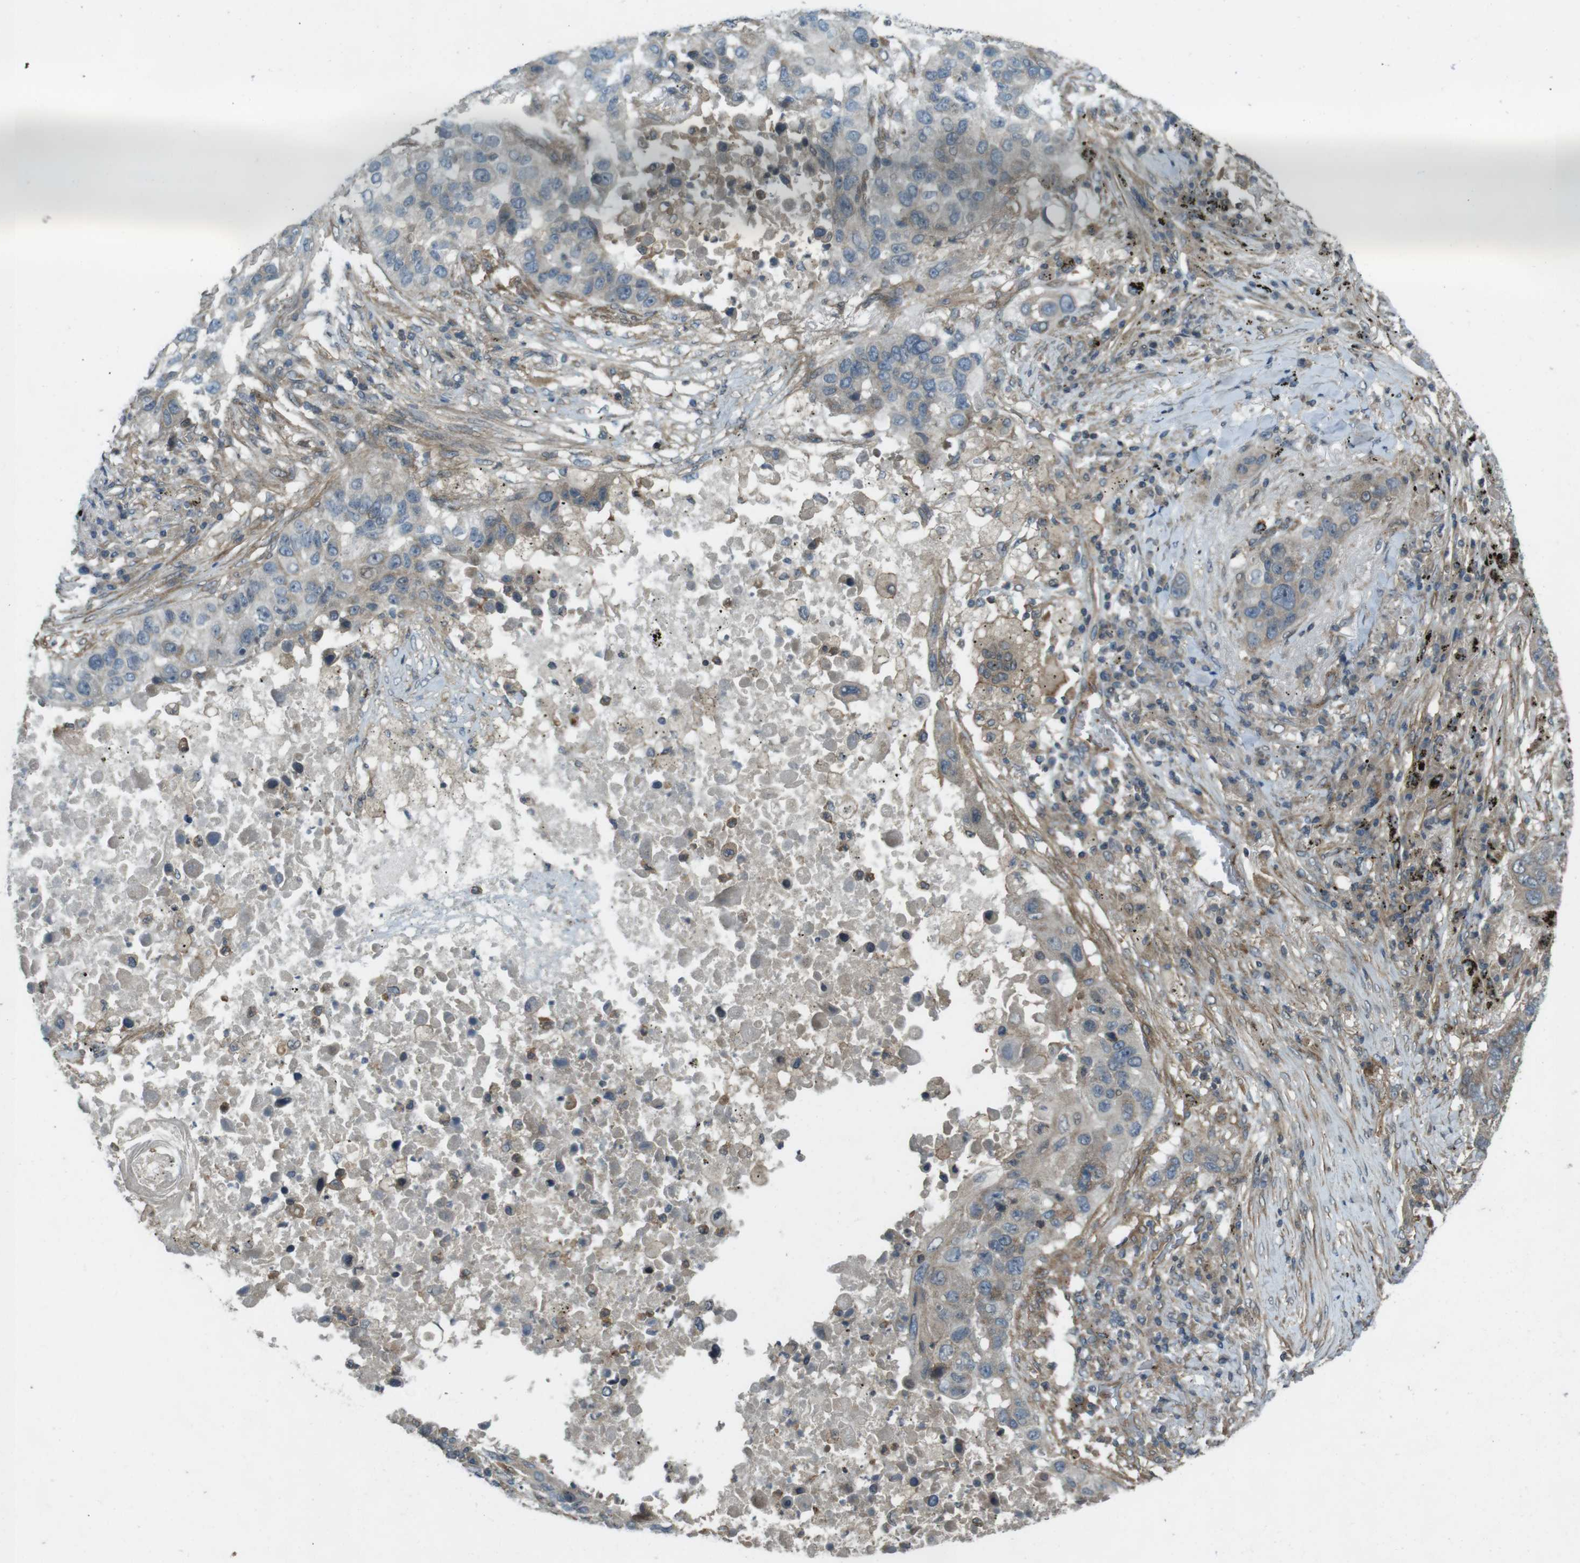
{"staining": {"intensity": "moderate", "quantity": "<25%", "location": "cytoplasmic/membranous"}, "tissue": "lung cancer", "cell_type": "Tumor cells", "image_type": "cancer", "snomed": [{"axis": "morphology", "description": "Squamous cell carcinoma, NOS"}, {"axis": "topography", "description": "Lung"}], "caption": "Protein analysis of lung squamous cell carcinoma tissue shows moderate cytoplasmic/membranous positivity in about <25% of tumor cells. (Stains: DAB (3,3'-diaminobenzidine) in brown, nuclei in blue, Microscopy: brightfield microscopy at high magnification).", "gene": "ZYX", "patient": {"sex": "male", "age": 57}}